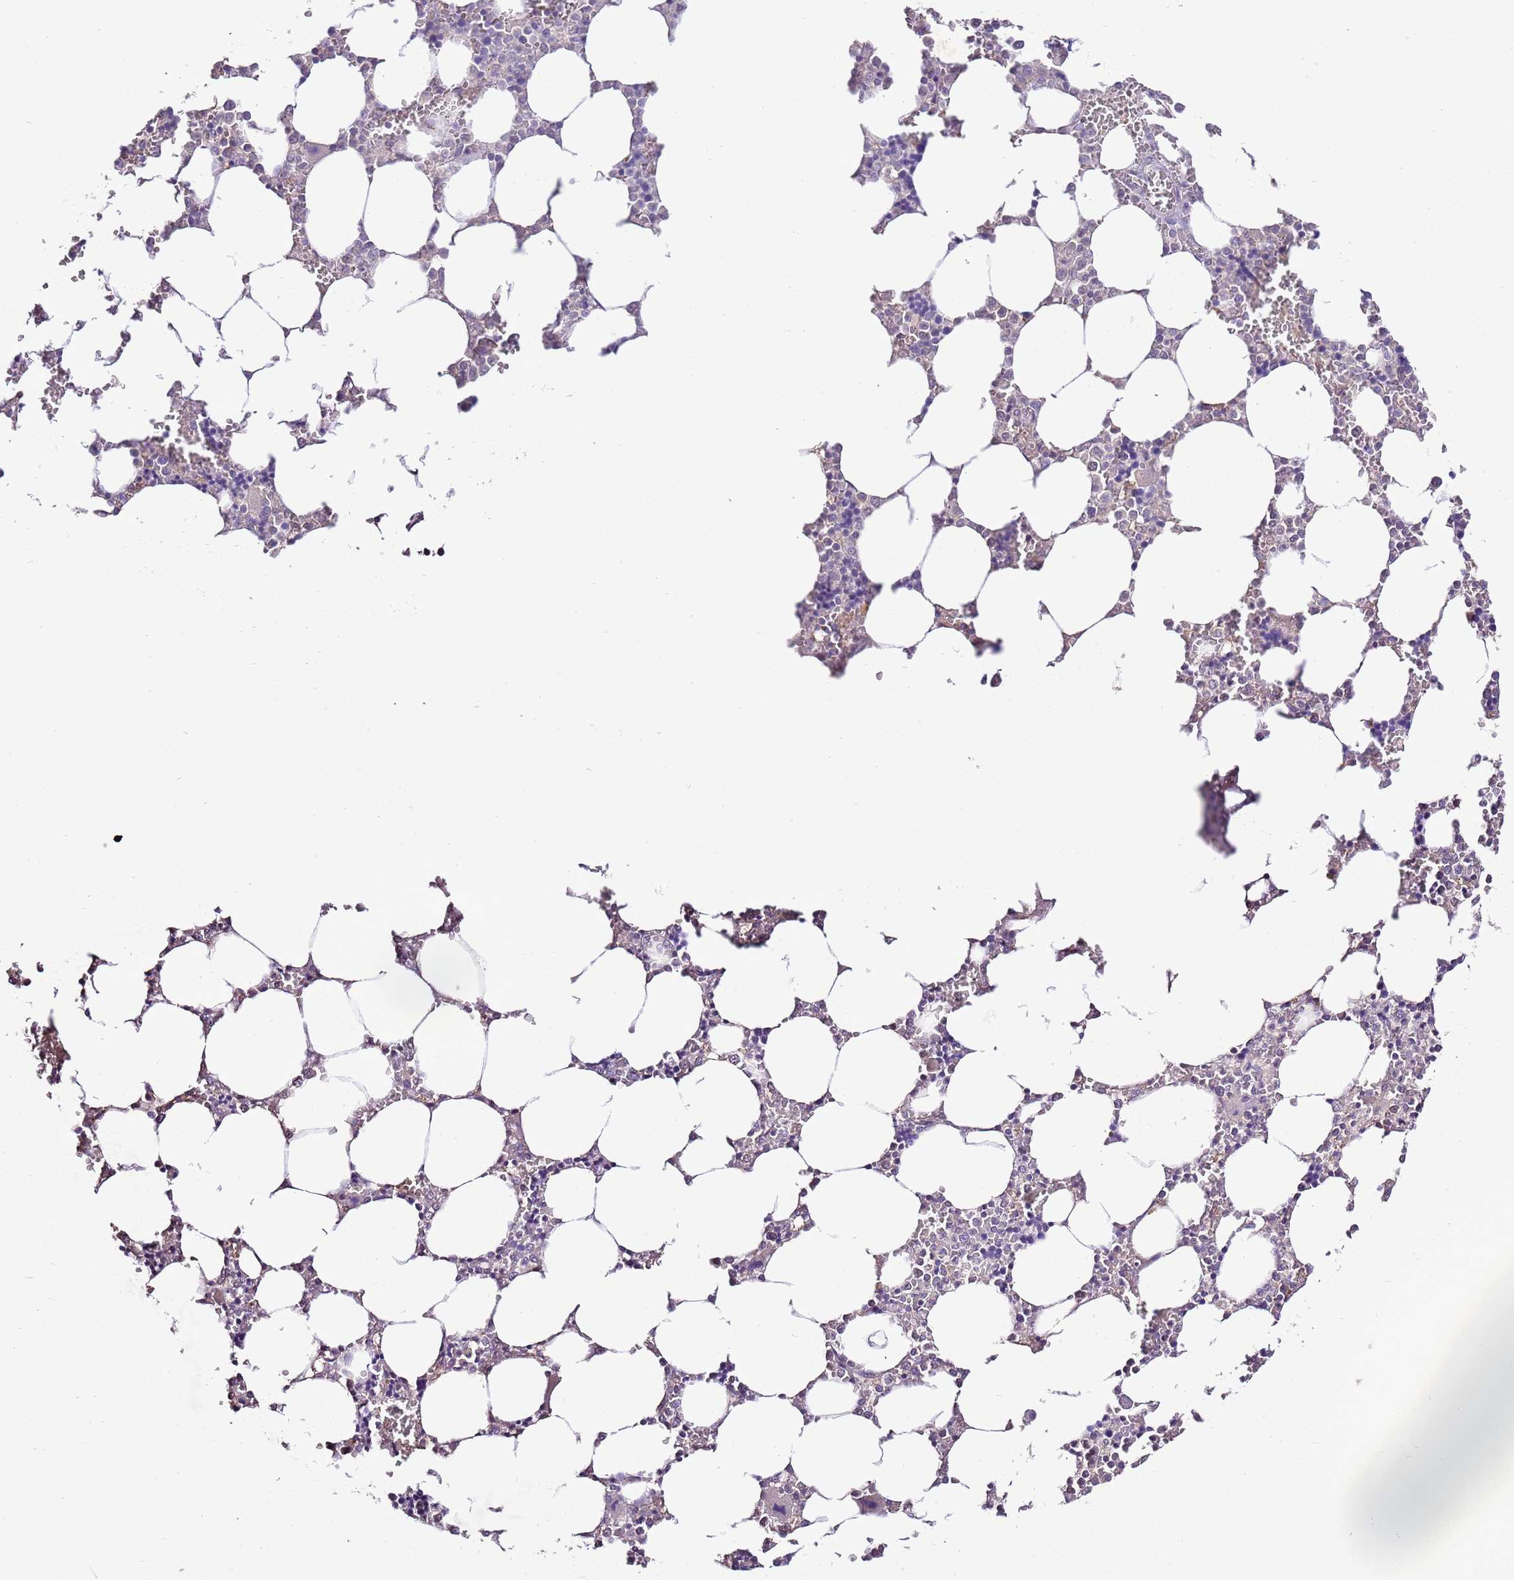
{"staining": {"intensity": "negative", "quantity": "none", "location": "none"}, "tissue": "bone marrow", "cell_type": "Hematopoietic cells", "image_type": "normal", "snomed": [{"axis": "morphology", "description": "Normal tissue, NOS"}, {"axis": "topography", "description": "Bone marrow"}], "caption": "A high-resolution histopathology image shows IHC staining of normal bone marrow, which exhibits no significant positivity in hematopoietic cells.", "gene": "IZUMO4", "patient": {"sex": "male", "age": 64}}